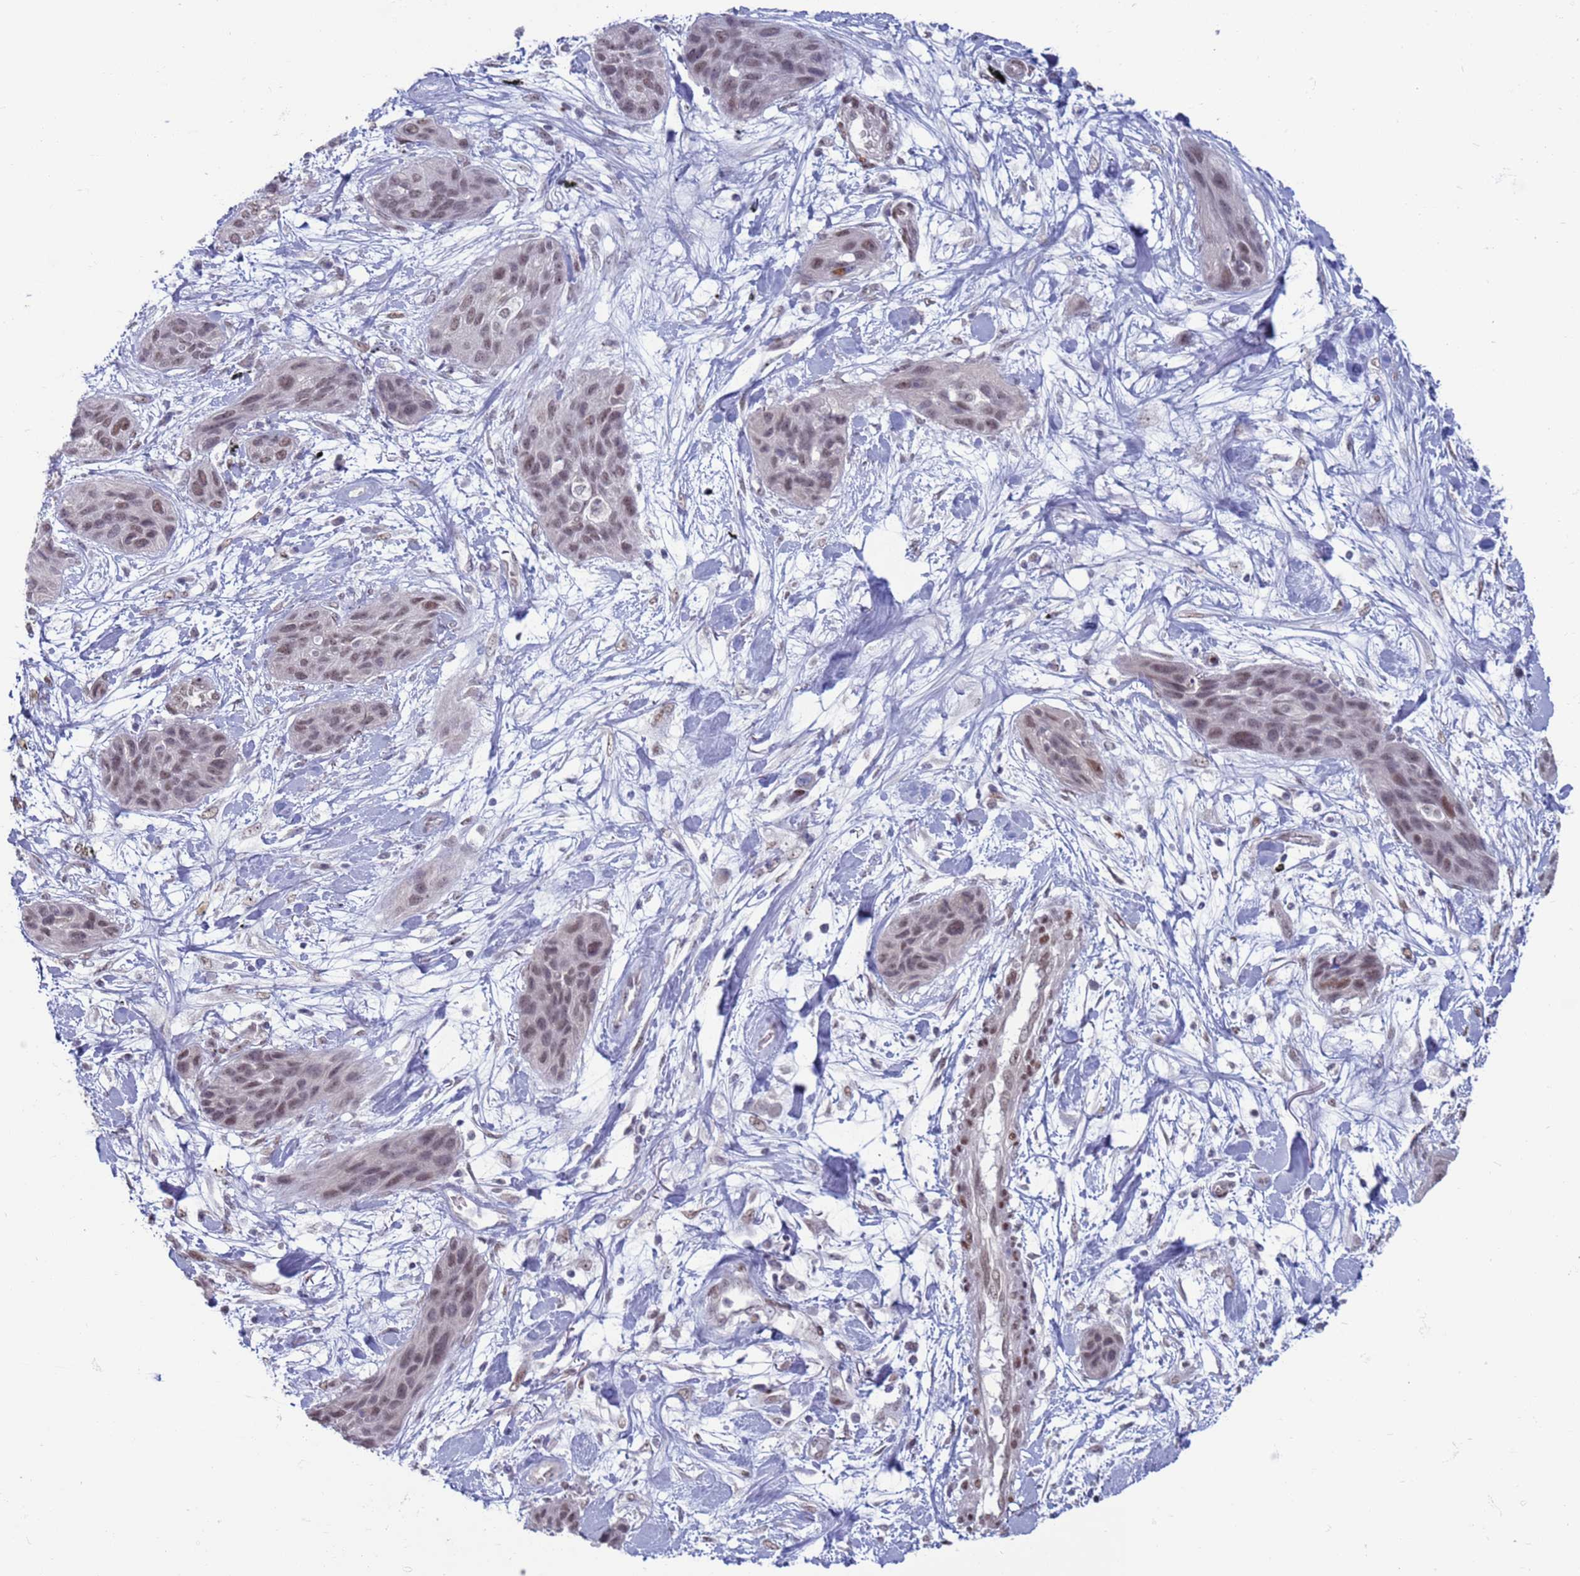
{"staining": {"intensity": "weak", "quantity": ">75%", "location": "nuclear"}, "tissue": "lung cancer", "cell_type": "Tumor cells", "image_type": "cancer", "snomed": [{"axis": "morphology", "description": "Squamous cell carcinoma, NOS"}, {"axis": "topography", "description": "Lung"}], "caption": "Immunohistochemistry (IHC) image of neoplastic tissue: lung cancer (squamous cell carcinoma) stained using IHC exhibits low levels of weak protein expression localized specifically in the nuclear of tumor cells, appearing as a nuclear brown color.", "gene": "SAE1", "patient": {"sex": "female", "age": 70}}